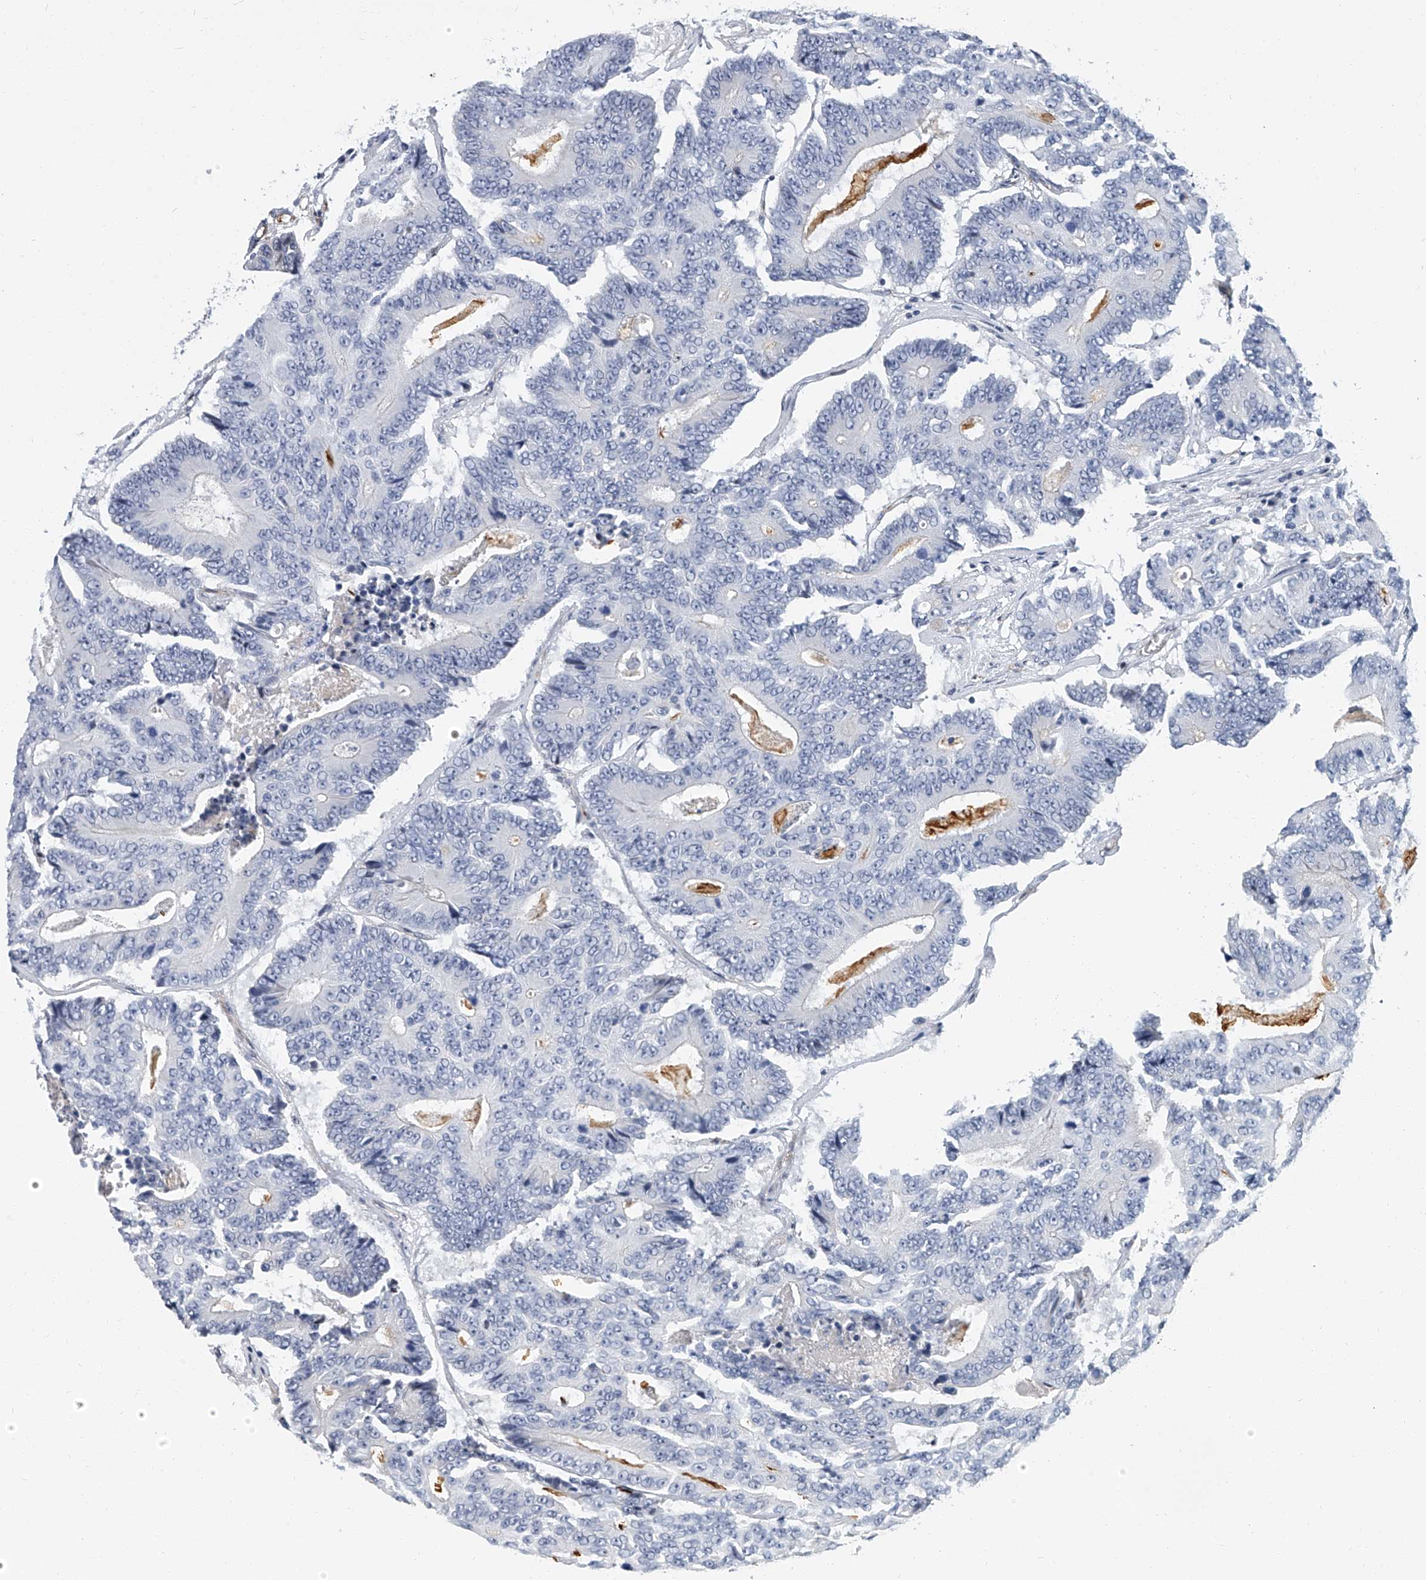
{"staining": {"intensity": "negative", "quantity": "none", "location": "none"}, "tissue": "colorectal cancer", "cell_type": "Tumor cells", "image_type": "cancer", "snomed": [{"axis": "morphology", "description": "Adenocarcinoma, NOS"}, {"axis": "topography", "description": "Colon"}], "caption": "Tumor cells are negative for brown protein staining in colorectal cancer (adenocarcinoma).", "gene": "KIRREL1", "patient": {"sex": "male", "age": 83}}